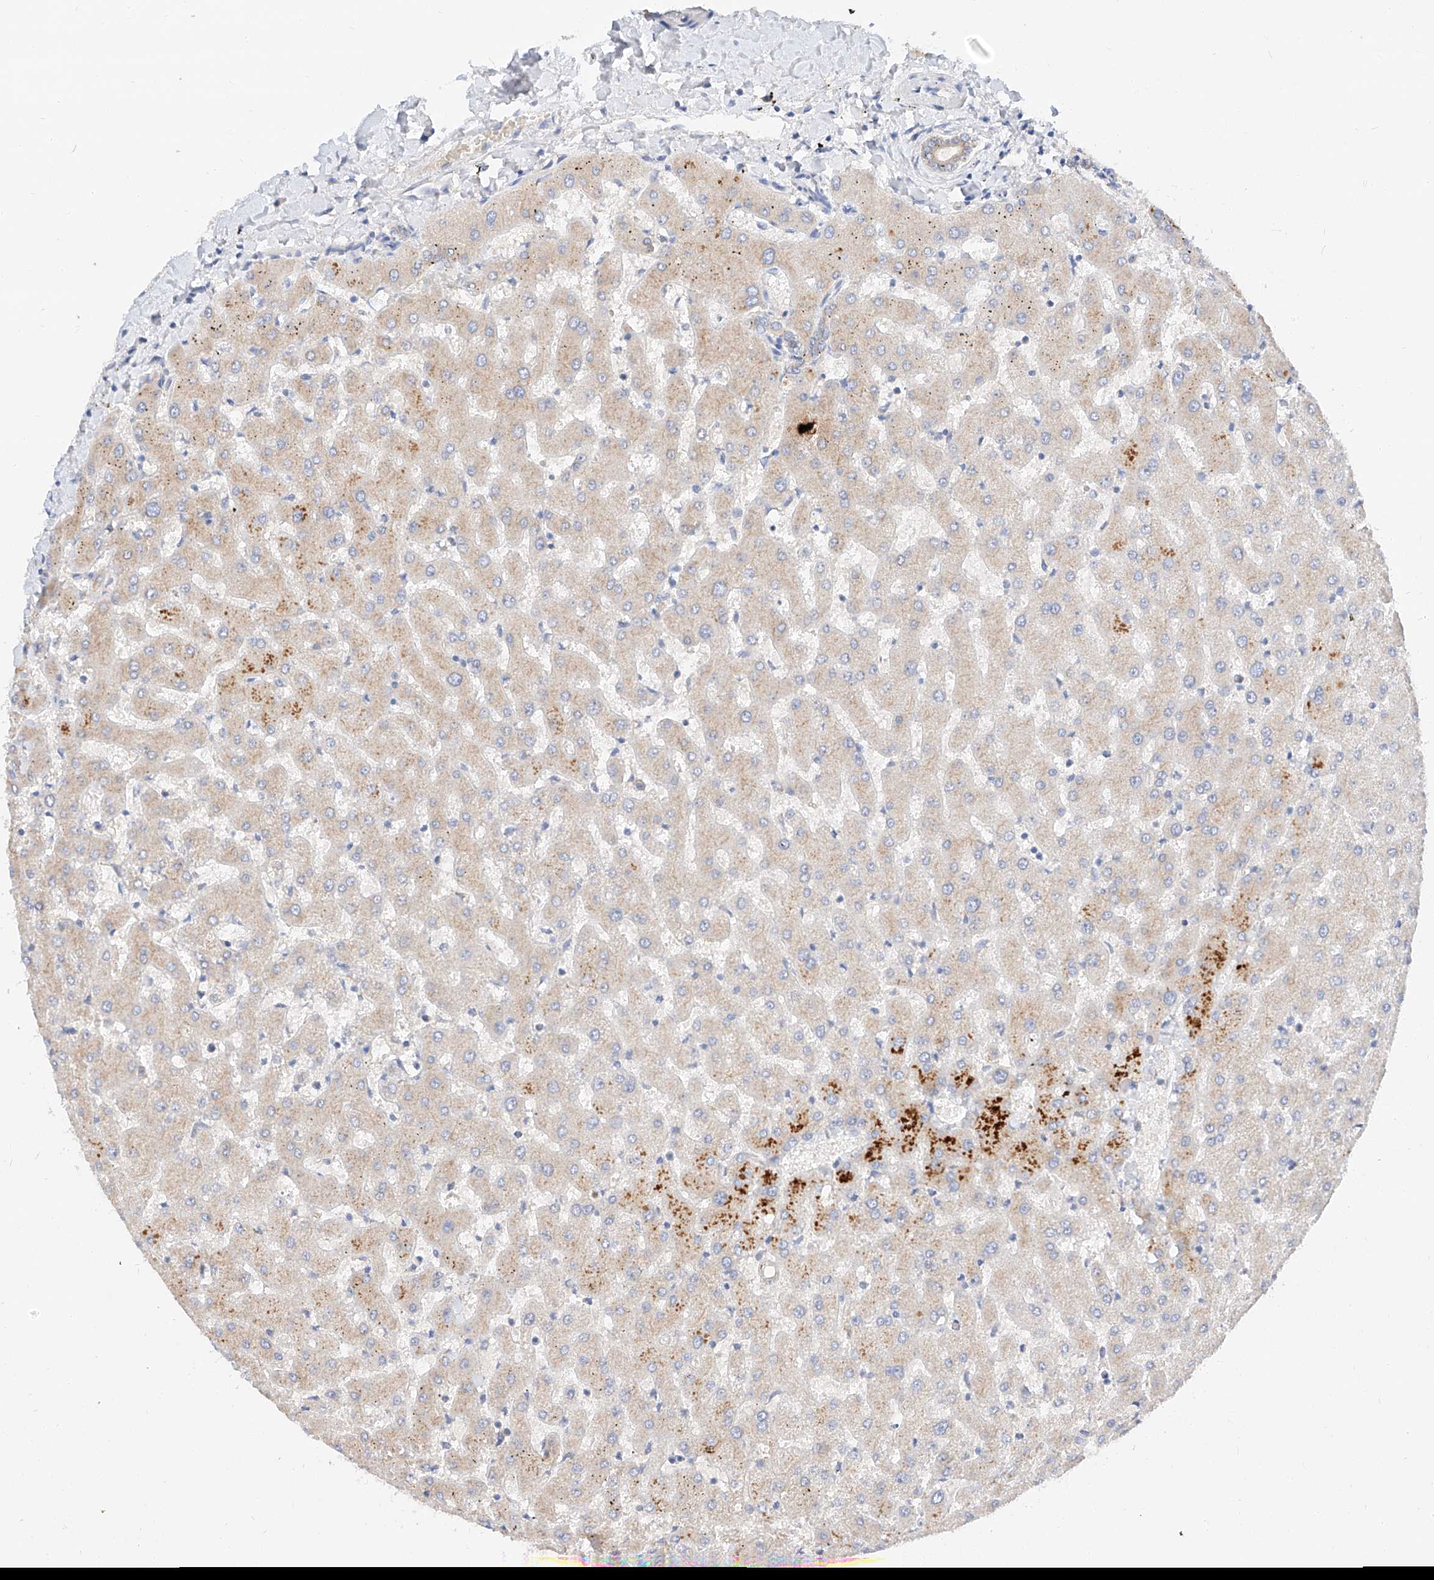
{"staining": {"intensity": "negative", "quantity": "none", "location": "none"}, "tissue": "liver", "cell_type": "Cholangiocytes", "image_type": "normal", "snomed": [{"axis": "morphology", "description": "Normal tissue, NOS"}, {"axis": "topography", "description": "Liver"}], "caption": "This is a micrograph of immunohistochemistry staining of normal liver, which shows no positivity in cholangiocytes.", "gene": "MAP7", "patient": {"sex": "female", "age": 63}}